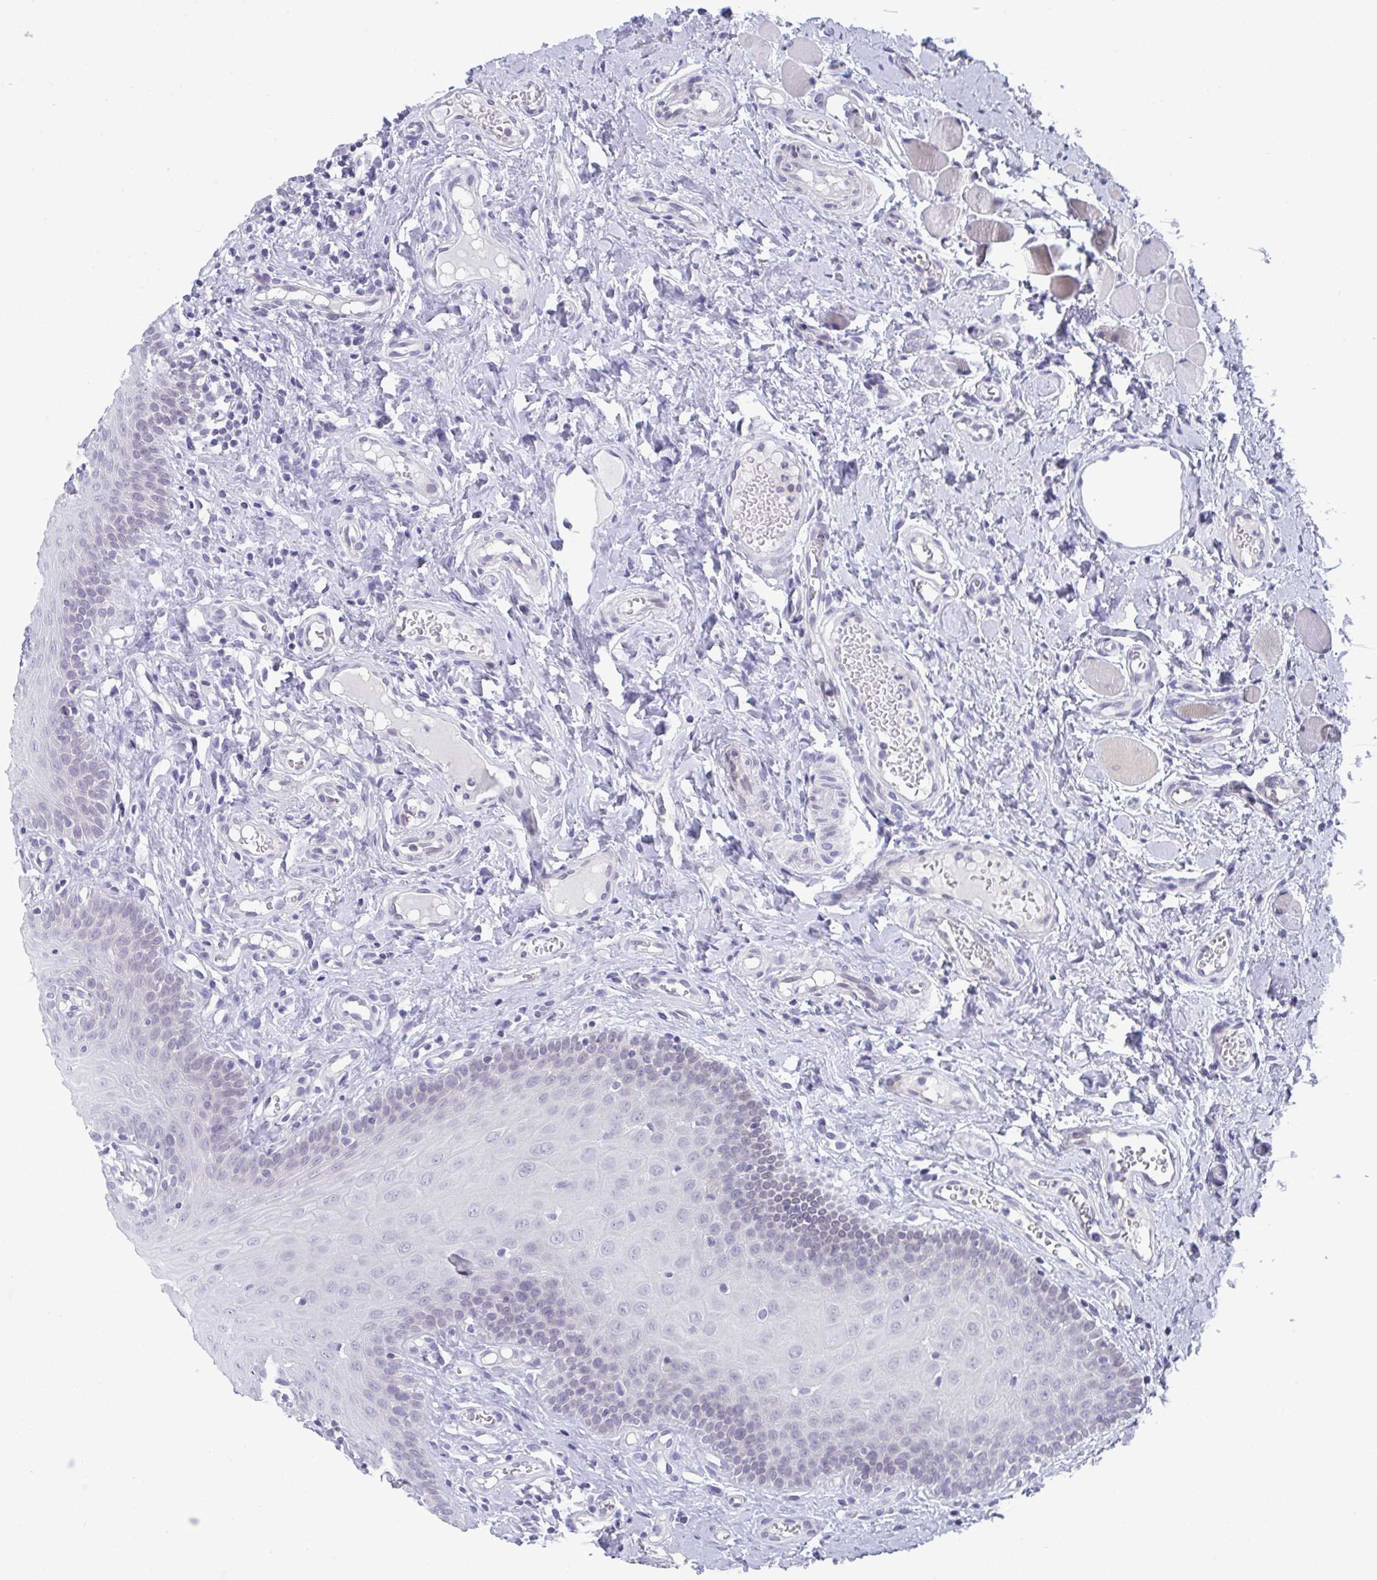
{"staining": {"intensity": "weak", "quantity": "<25%", "location": "nuclear"}, "tissue": "oral mucosa", "cell_type": "Squamous epithelial cells", "image_type": "normal", "snomed": [{"axis": "morphology", "description": "Normal tissue, NOS"}, {"axis": "topography", "description": "Oral tissue"}, {"axis": "topography", "description": "Tounge, NOS"}], "caption": "Oral mucosa stained for a protein using immunohistochemistry (IHC) exhibits no expression squamous epithelial cells.", "gene": "BMAL2", "patient": {"sex": "female", "age": 58}}